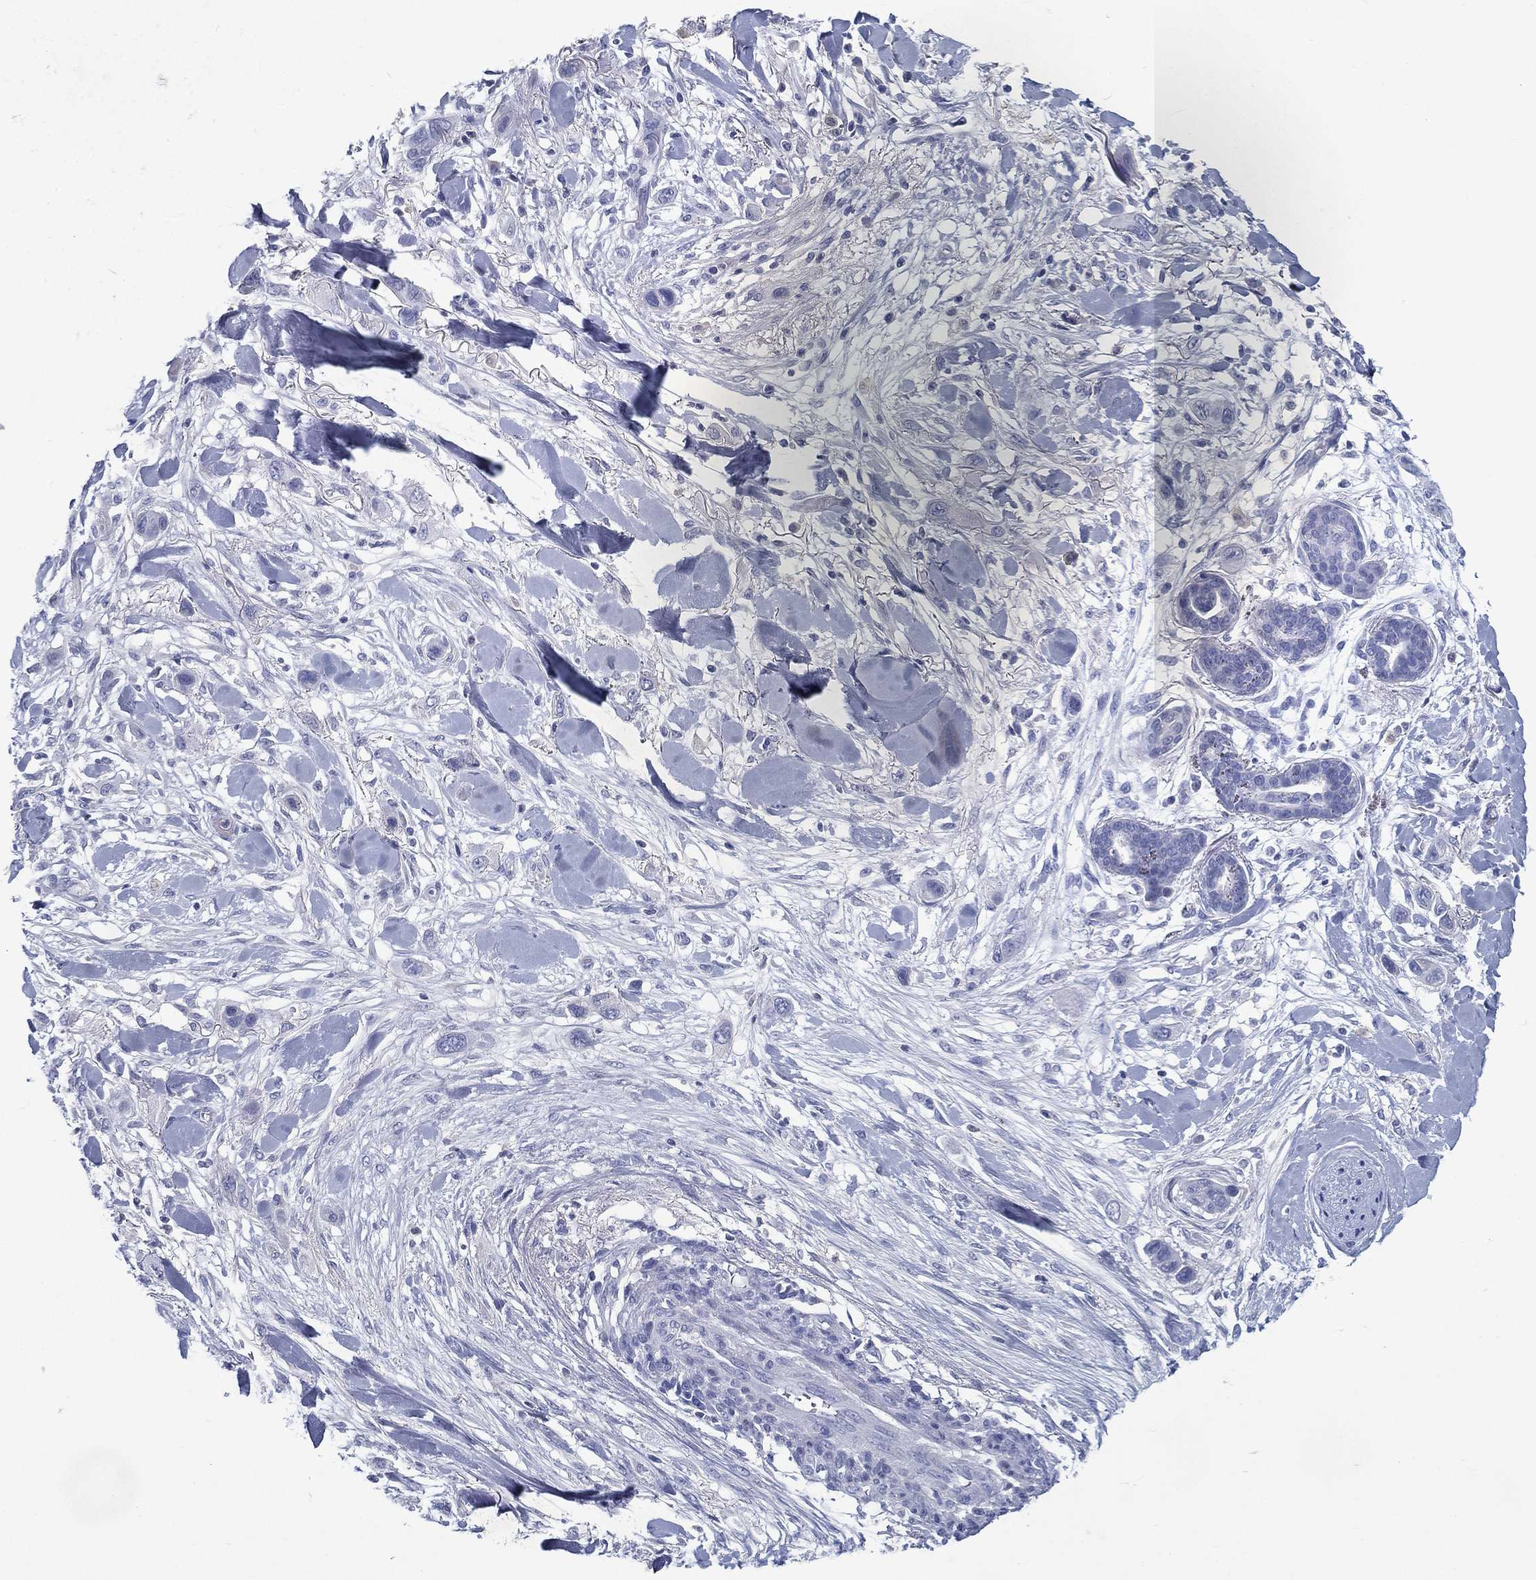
{"staining": {"intensity": "negative", "quantity": "none", "location": "none"}, "tissue": "skin cancer", "cell_type": "Tumor cells", "image_type": "cancer", "snomed": [{"axis": "morphology", "description": "Squamous cell carcinoma, NOS"}, {"axis": "topography", "description": "Skin"}], "caption": "Immunohistochemistry of human skin cancer (squamous cell carcinoma) displays no positivity in tumor cells.", "gene": "RGS13", "patient": {"sex": "male", "age": 79}}